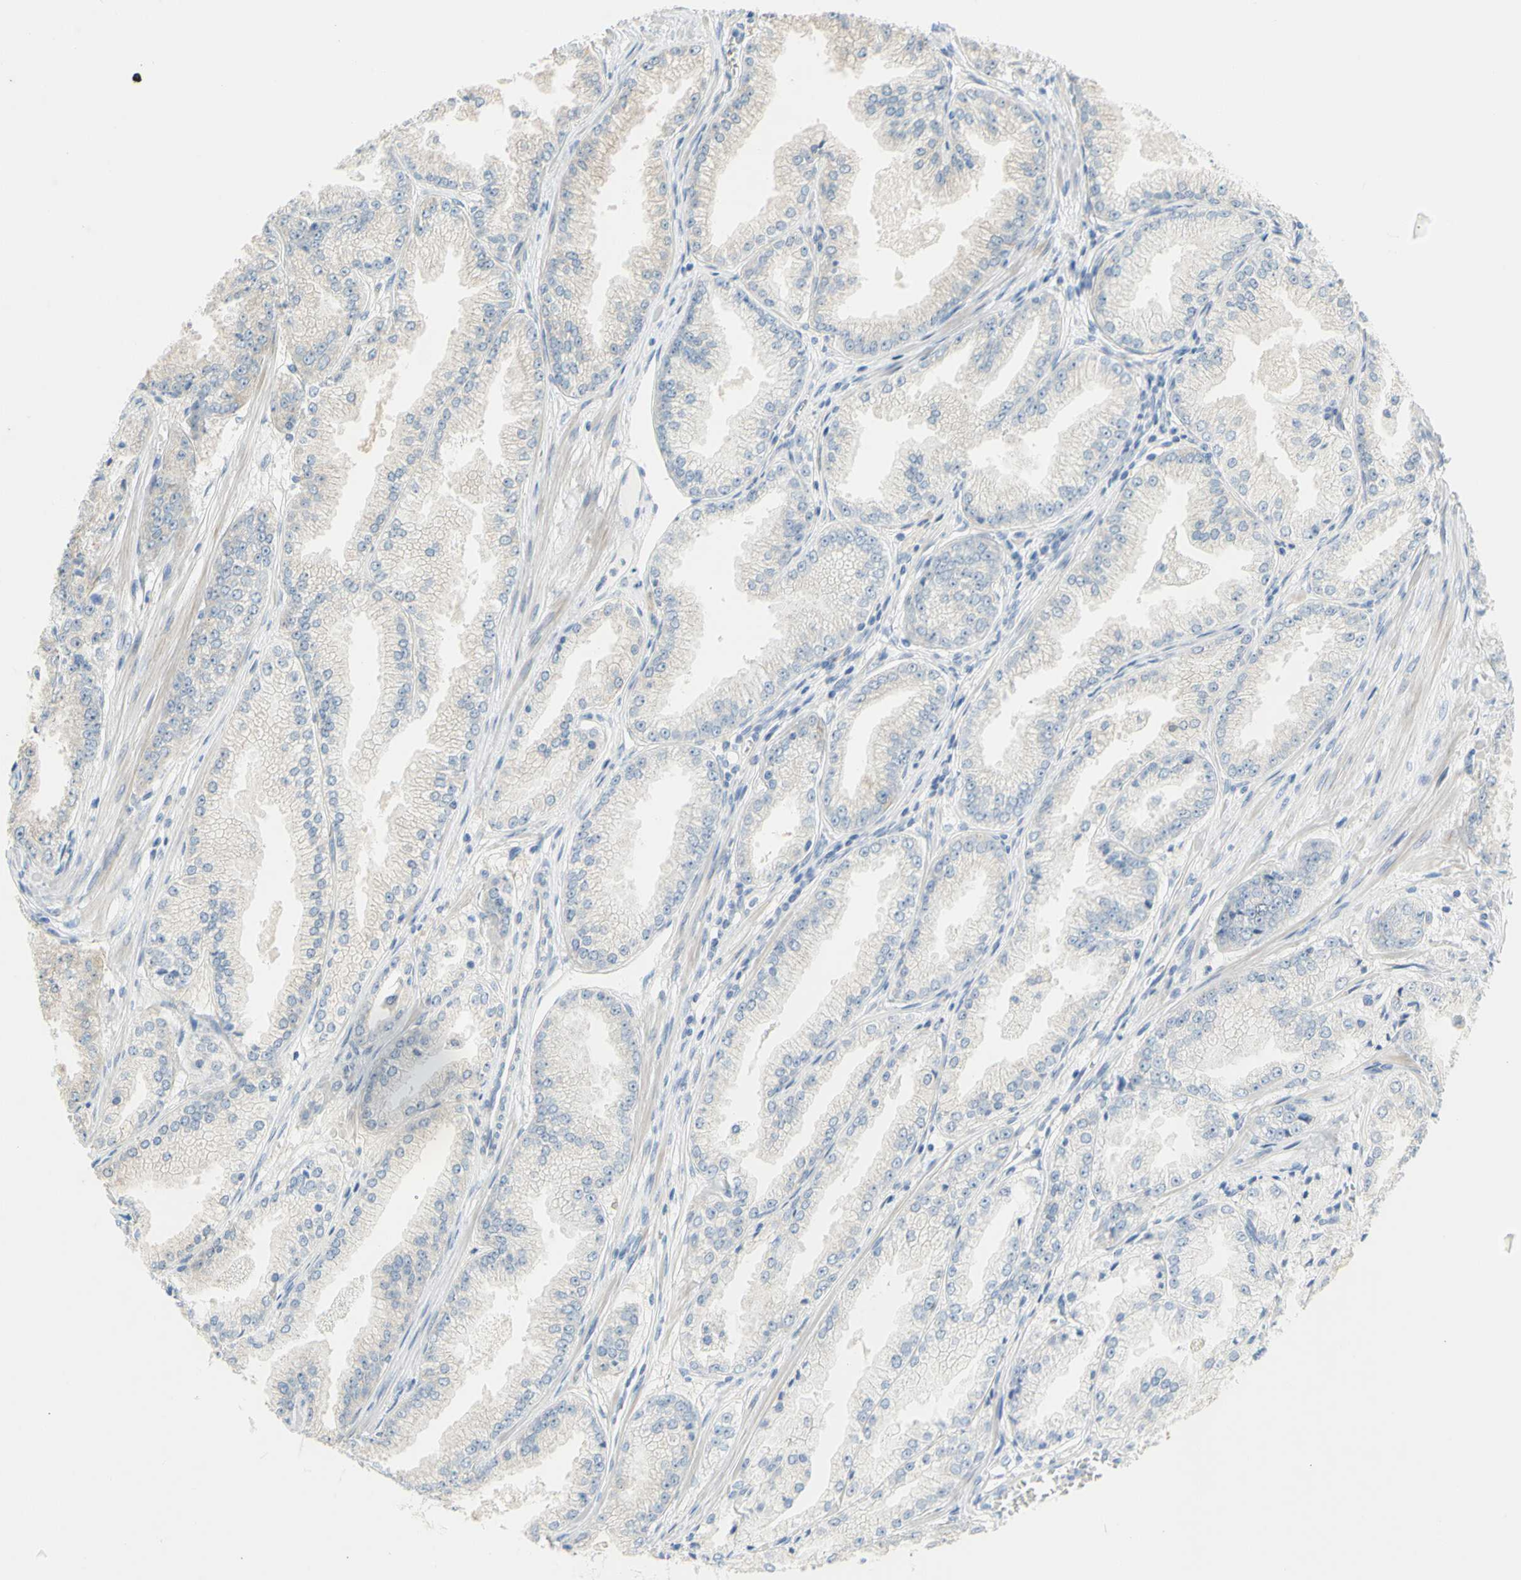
{"staining": {"intensity": "negative", "quantity": "none", "location": "none"}, "tissue": "prostate cancer", "cell_type": "Tumor cells", "image_type": "cancer", "snomed": [{"axis": "morphology", "description": "Adenocarcinoma, High grade"}, {"axis": "topography", "description": "Prostate"}], "caption": "A high-resolution histopathology image shows immunohistochemistry (IHC) staining of prostate cancer (high-grade adenocarcinoma), which shows no significant staining in tumor cells.", "gene": "CCNB2", "patient": {"sex": "male", "age": 61}}